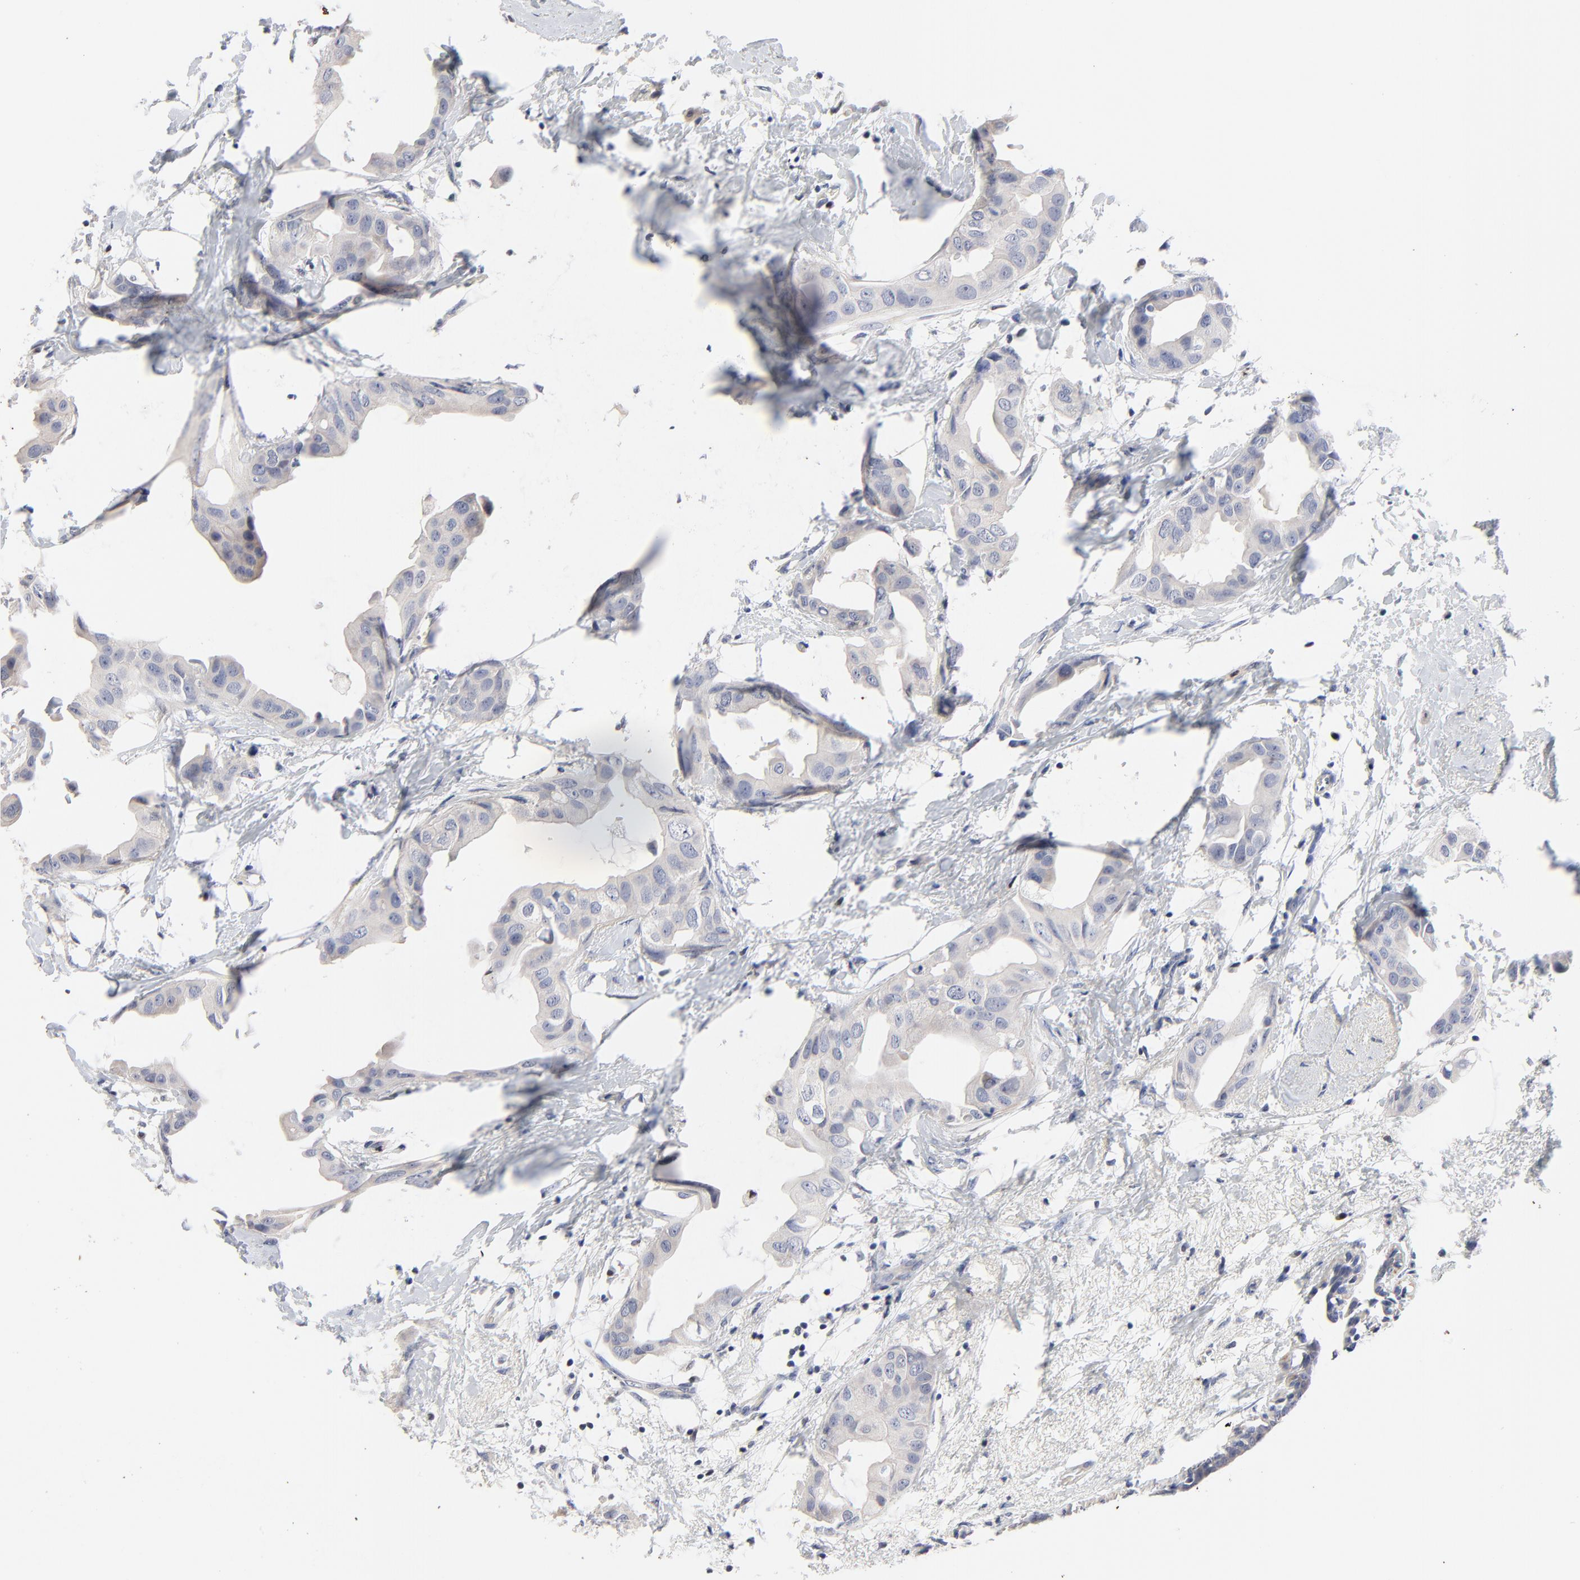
{"staining": {"intensity": "weak", "quantity": "<25%", "location": "cytoplasmic/membranous"}, "tissue": "breast cancer", "cell_type": "Tumor cells", "image_type": "cancer", "snomed": [{"axis": "morphology", "description": "Duct carcinoma"}, {"axis": "topography", "description": "Breast"}], "caption": "Breast intraductal carcinoma was stained to show a protein in brown. There is no significant staining in tumor cells.", "gene": "AADAC", "patient": {"sex": "female", "age": 40}}